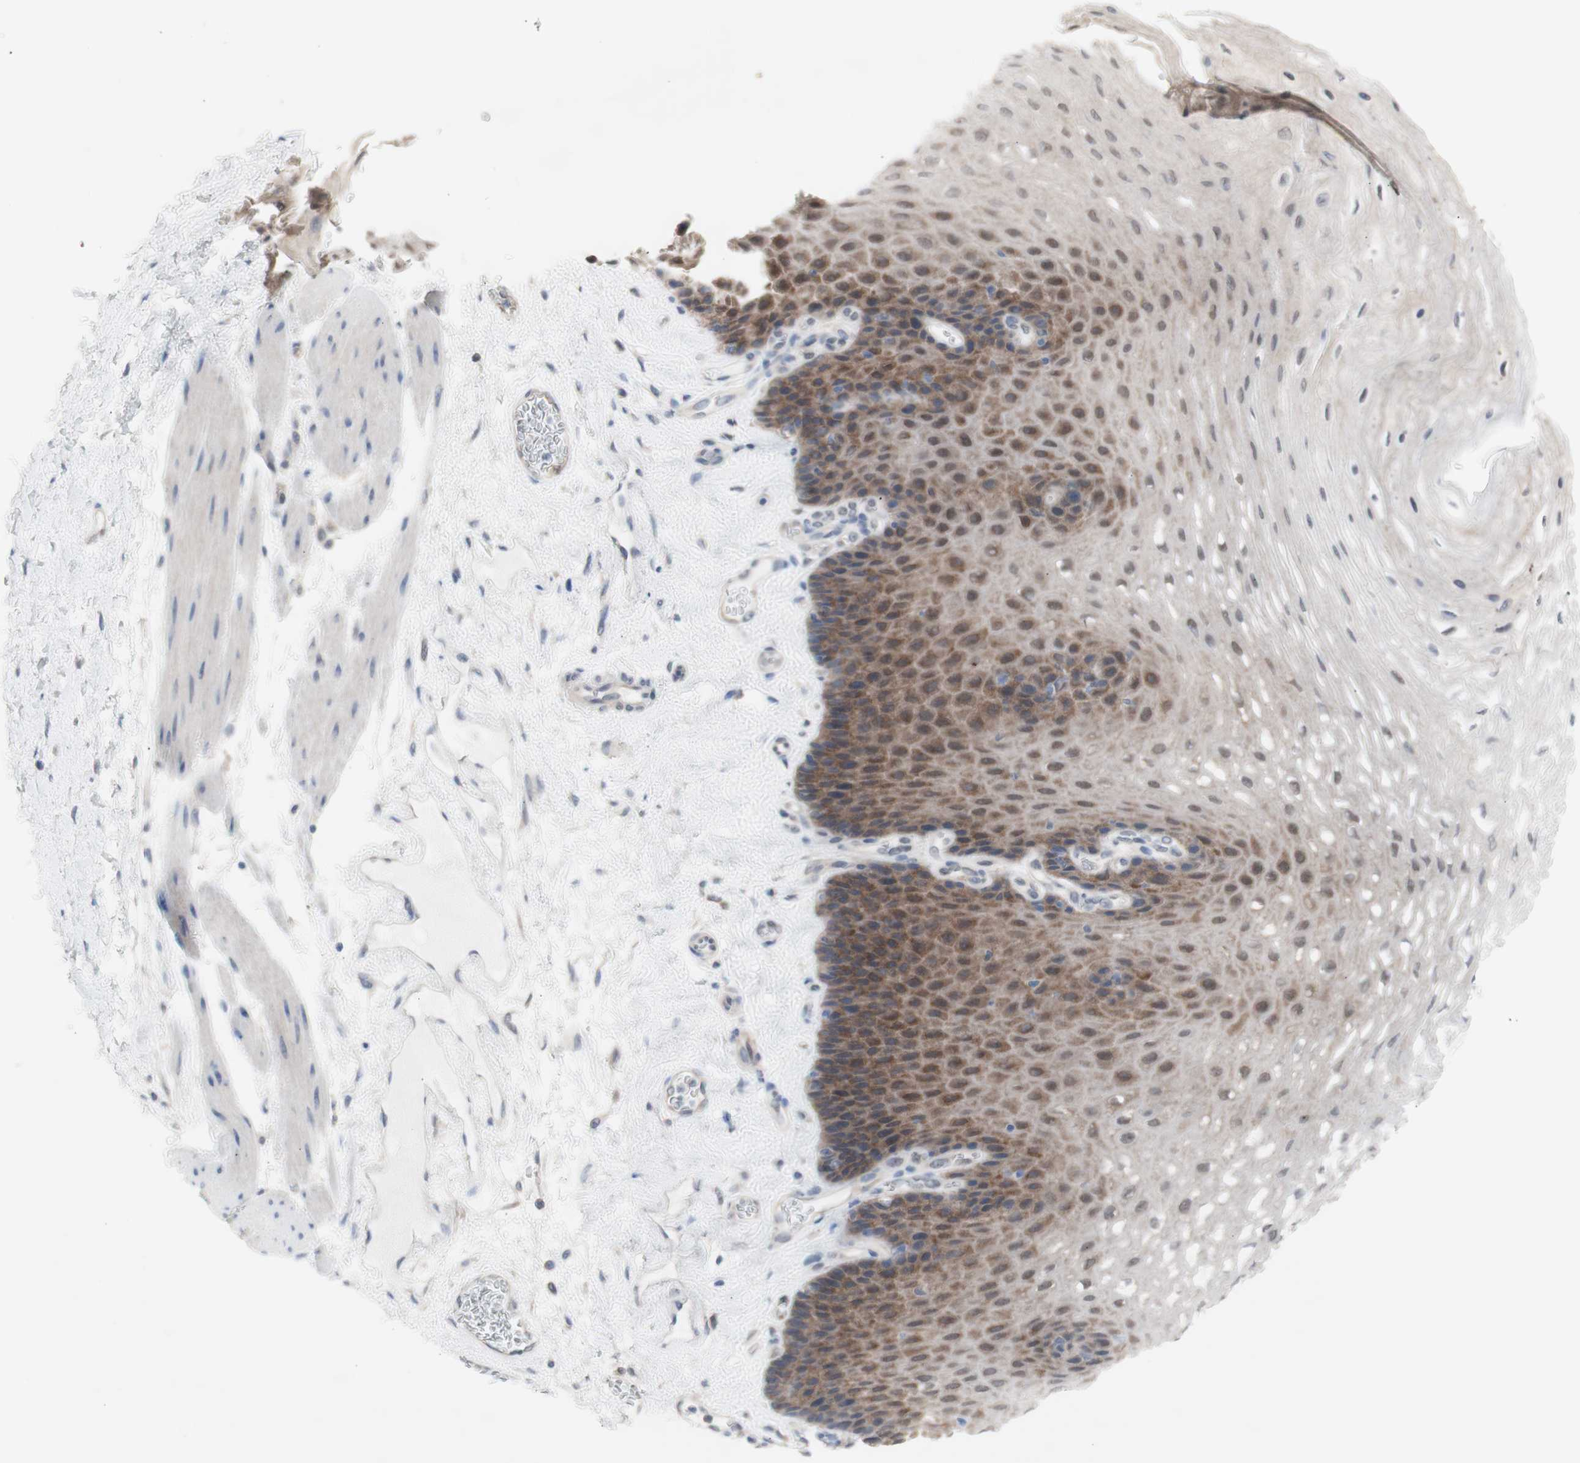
{"staining": {"intensity": "moderate", "quantity": "25%-75%", "location": "cytoplasmic/membranous"}, "tissue": "esophagus", "cell_type": "Squamous epithelial cells", "image_type": "normal", "snomed": [{"axis": "morphology", "description": "Normal tissue, NOS"}, {"axis": "topography", "description": "Esophagus"}], "caption": "IHC micrograph of benign esophagus: human esophagus stained using immunohistochemistry (IHC) displays medium levels of moderate protein expression localized specifically in the cytoplasmic/membranous of squamous epithelial cells, appearing as a cytoplasmic/membranous brown color.", "gene": "PRMT5", "patient": {"sex": "female", "age": 72}}